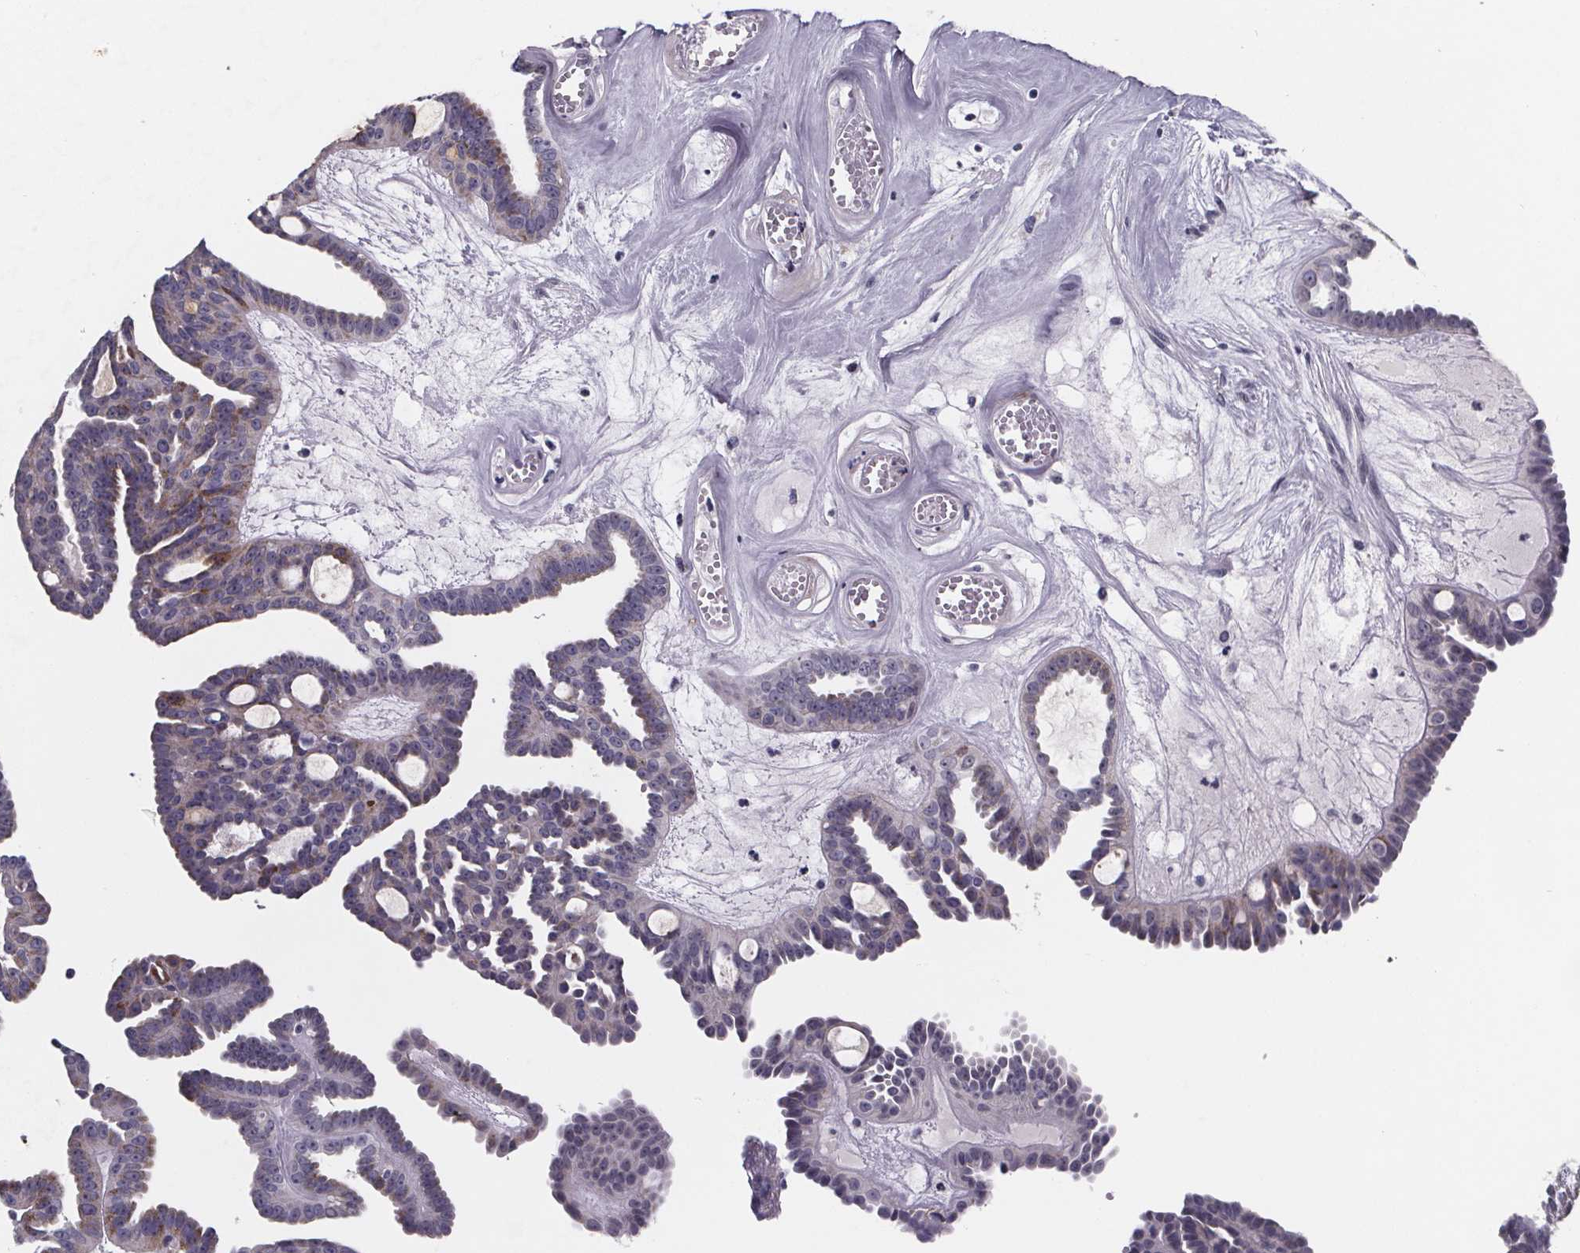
{"staining": {"intensity": "weak", "quantity": "<25%", "location": "cytoplasmic/membranous"}, "tissue": "ovarian cancer", "cell_type": "Tumor cells", "image_type": "cancer", "snomed": [{"axis": "morphology", "description": "Cystadenocarcinoma, serous, NOS"}, {"axis": "topography", "description": "Ovary"}], "caption": "IHC micrograph of neoplastic tissue: human ovarian cancer (serous cystadenocarcinoma) stained with DAB exhibits no significant protein staining in tumor cells.", "gene": "PAH", "patient": {"sex": "female", "age": 71}}